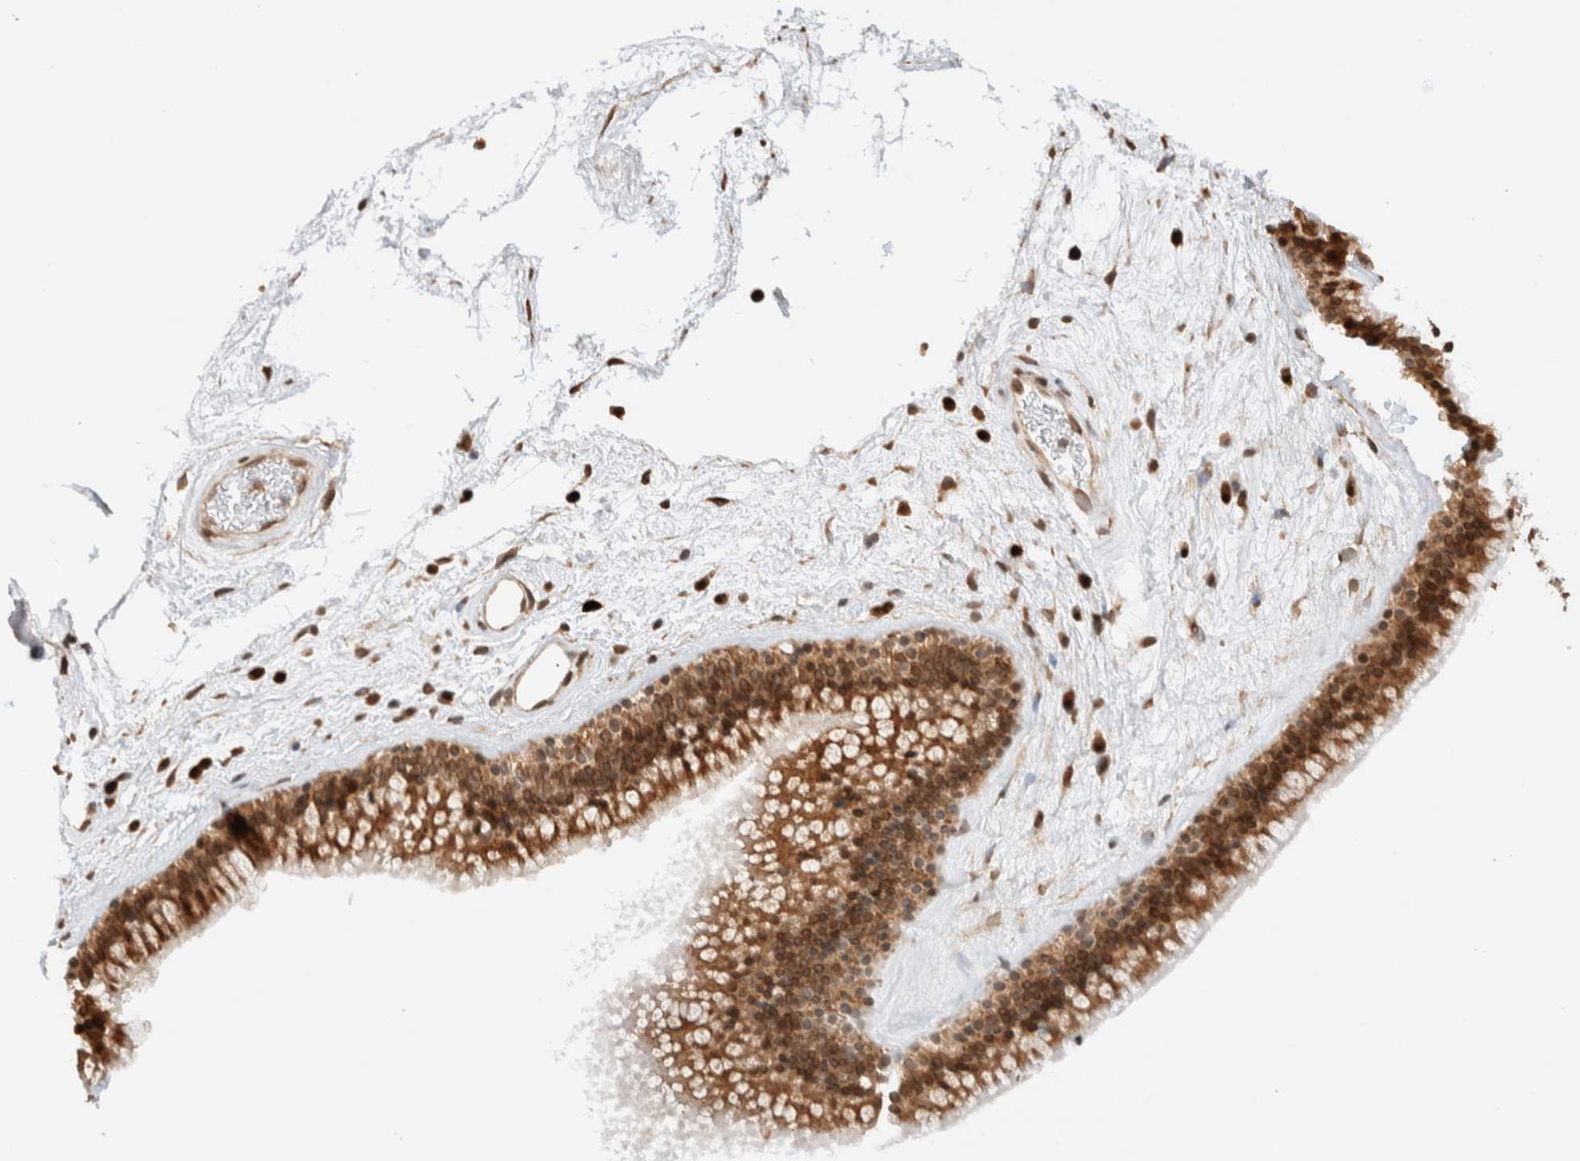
{"staining": {"intensity": "moderate", "quantity": ">75%", "location": "cytoplasmic/membranous,nuclear"}, "tissue": "nasopharynx", "cell_type": "Respiratory epithelial cells", "image_type": "normal", "snomed": [{"axis": "morphology", "description": "Normal tissue, NOS"}, {"axis": "morphology", "description": "Inflammation, NOS"}, {"axis": "topography", "description": "Nasopharynx"}], "caption": "Immunohistochemistry (IHC) (DAB (3,3'-diaminobenzidine)) staining of unremarkable nasopharynx displays moderate cytoplasmic/membranous,nuclear protein staining in about >75% of respiratory epithelial cells.", "gene": "TPR", "patient": {"sex": "male", "age": 48}}